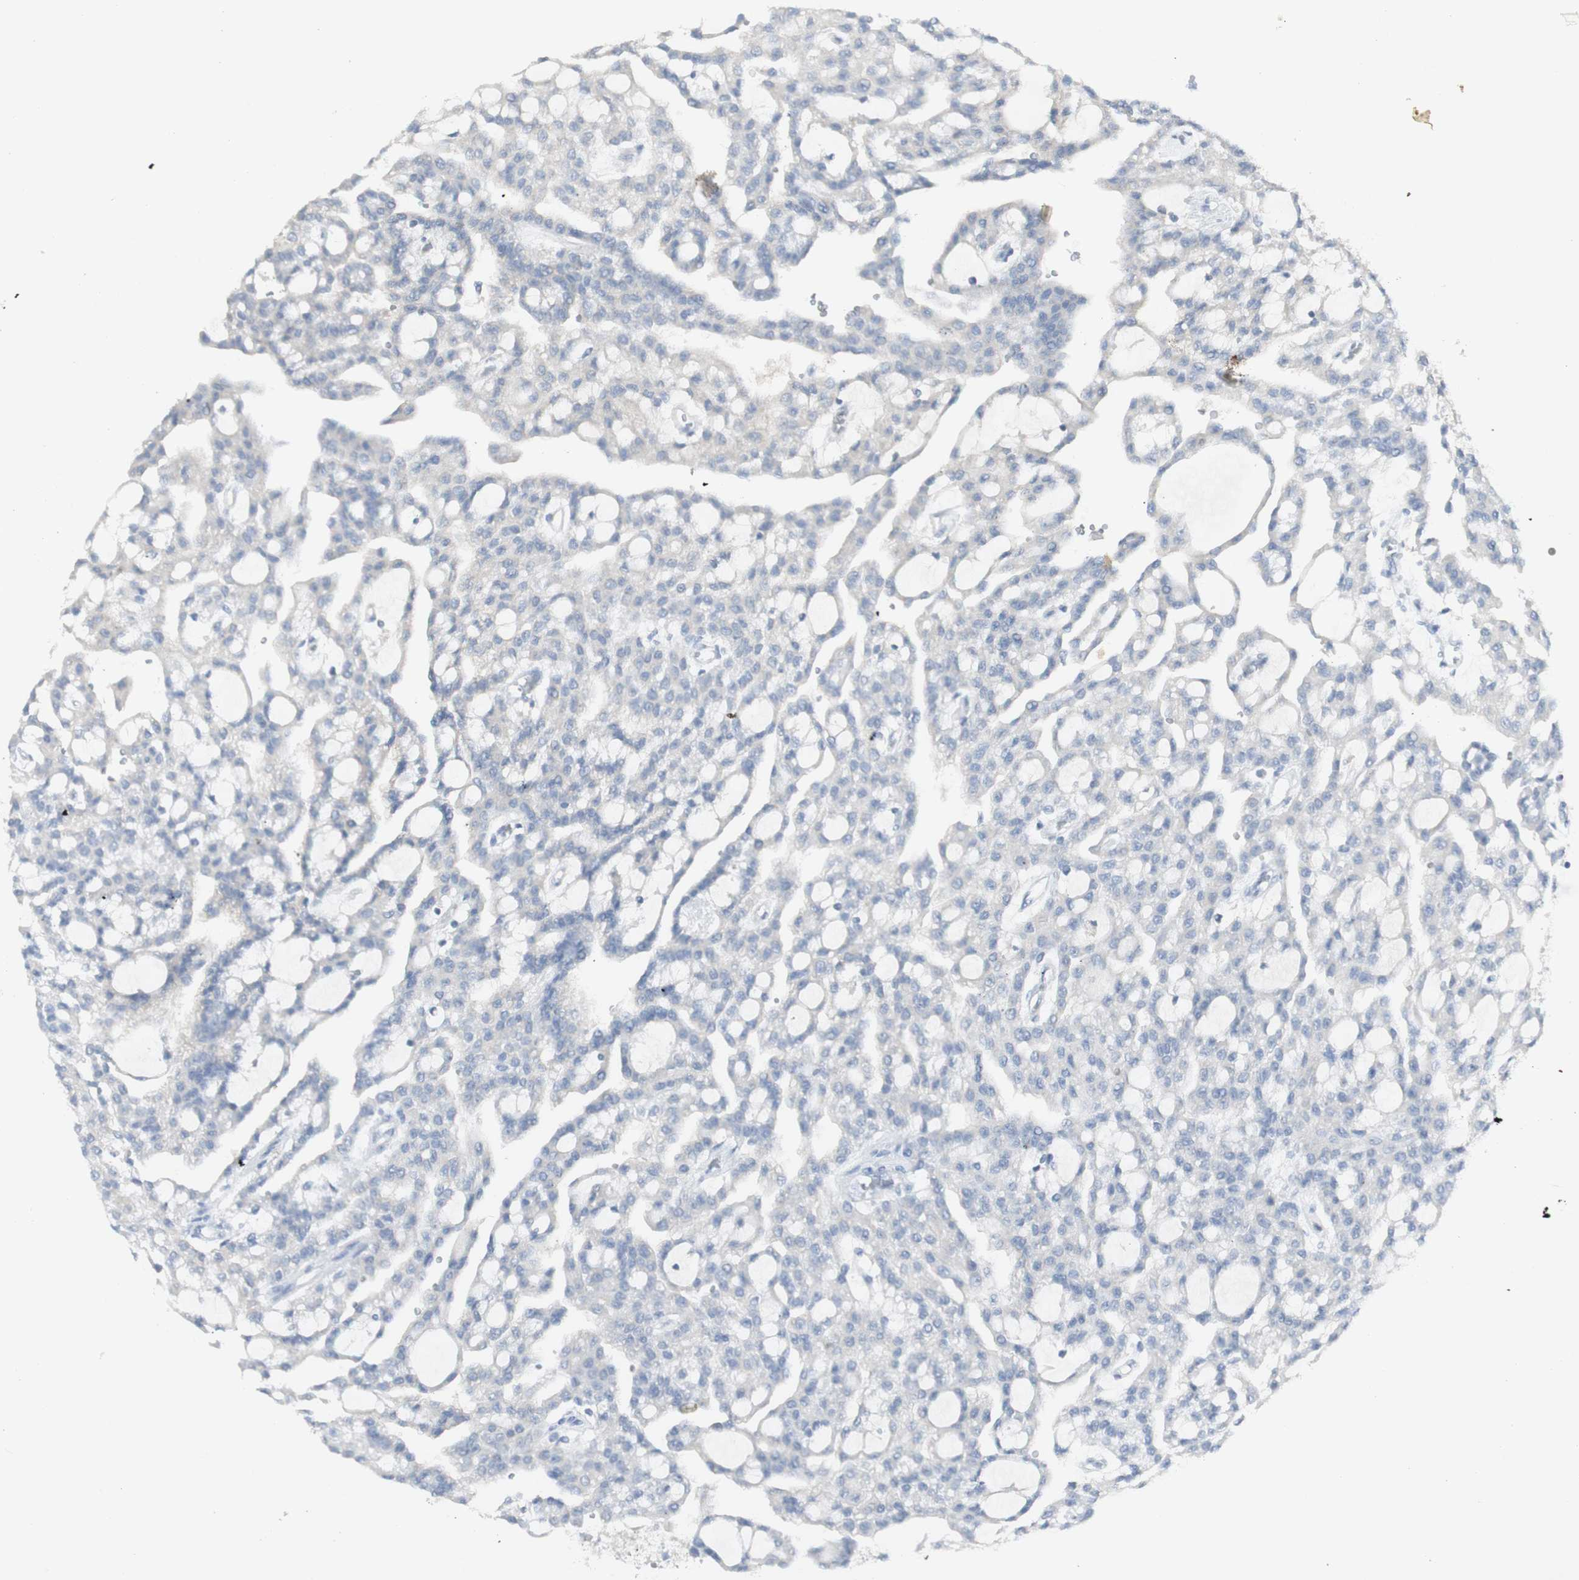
{"staining": {"intensity": "negative", "quantity": "none", "location": "none"}, "tissue": "renal cancer", "cell_type": "Tumor cells", "image_type": "cancer", "snomed": [{"axis": "morphology", "description": "Adenocarcinoma, NOS"}, {"axis": "topography", "description": "Kidney"}], "caption": "Tumor cells show no significant protein positivity in renal cancer. Brightfield microscopy of immunohistochemistry stained with DAB (brown) and hematoxylin (blue), captured at high magnification.", "gene": "CD207", "patient": {"sex": "male", "age": 63}}